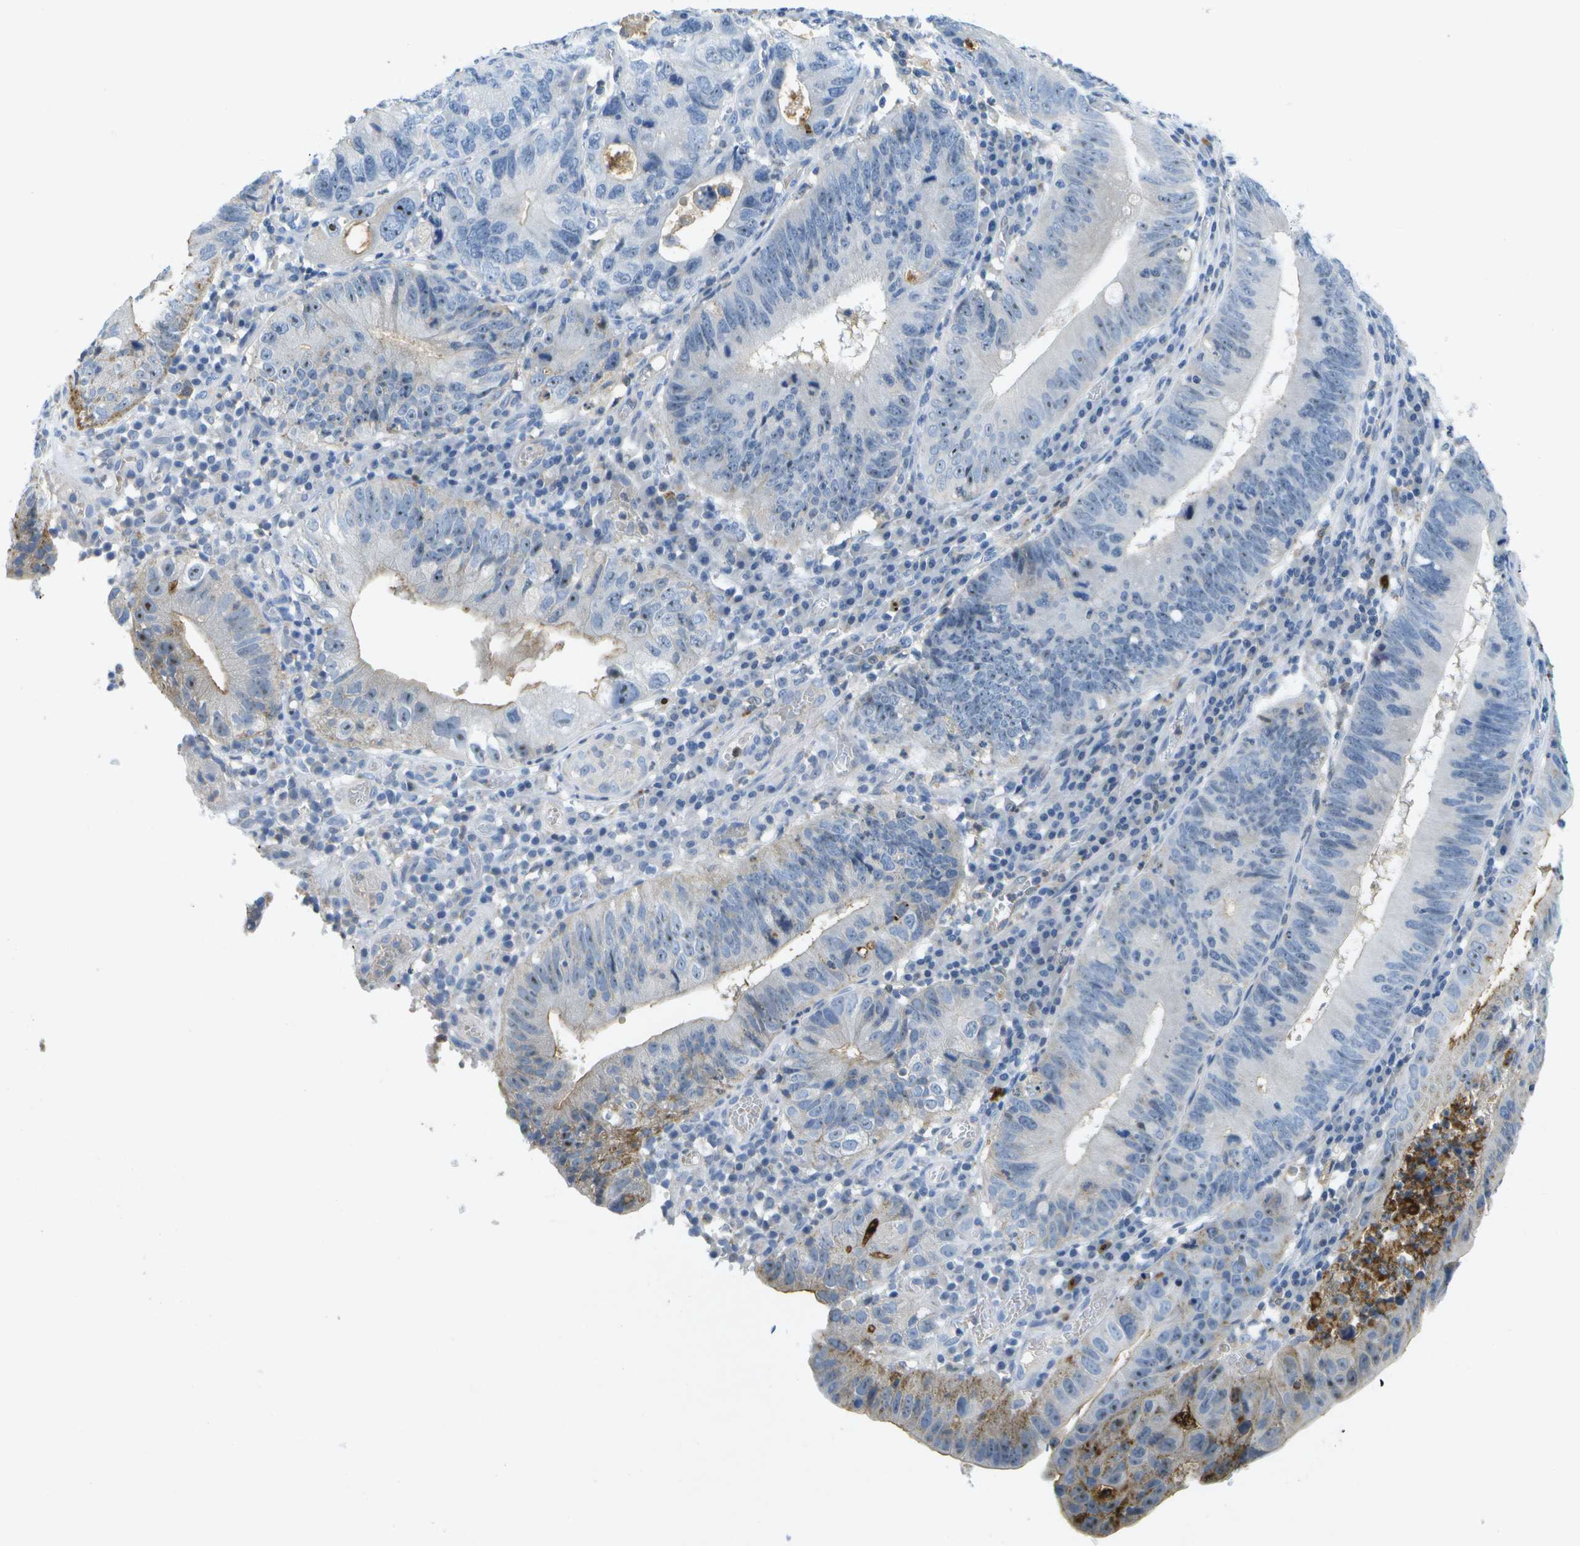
{"staining": {"intensity": "negative", "quantity": "none", "location": "none"}, "tissue": "stomach cancer", "cell_type": "Tumor cells", "image_type": "cancer", "snomed": [{"axis": "morphology", "description": "Adenocarcinoma, NOS"}, {"axis": "topography", "description": "Stomach"}], "caption": "Stomach cancer (adenocarcinoma) stained for a protein using IHC exhibits no positivity tumor cells.", "gene": "LIPG", "patient": {"sex": "male", "age": 59}}